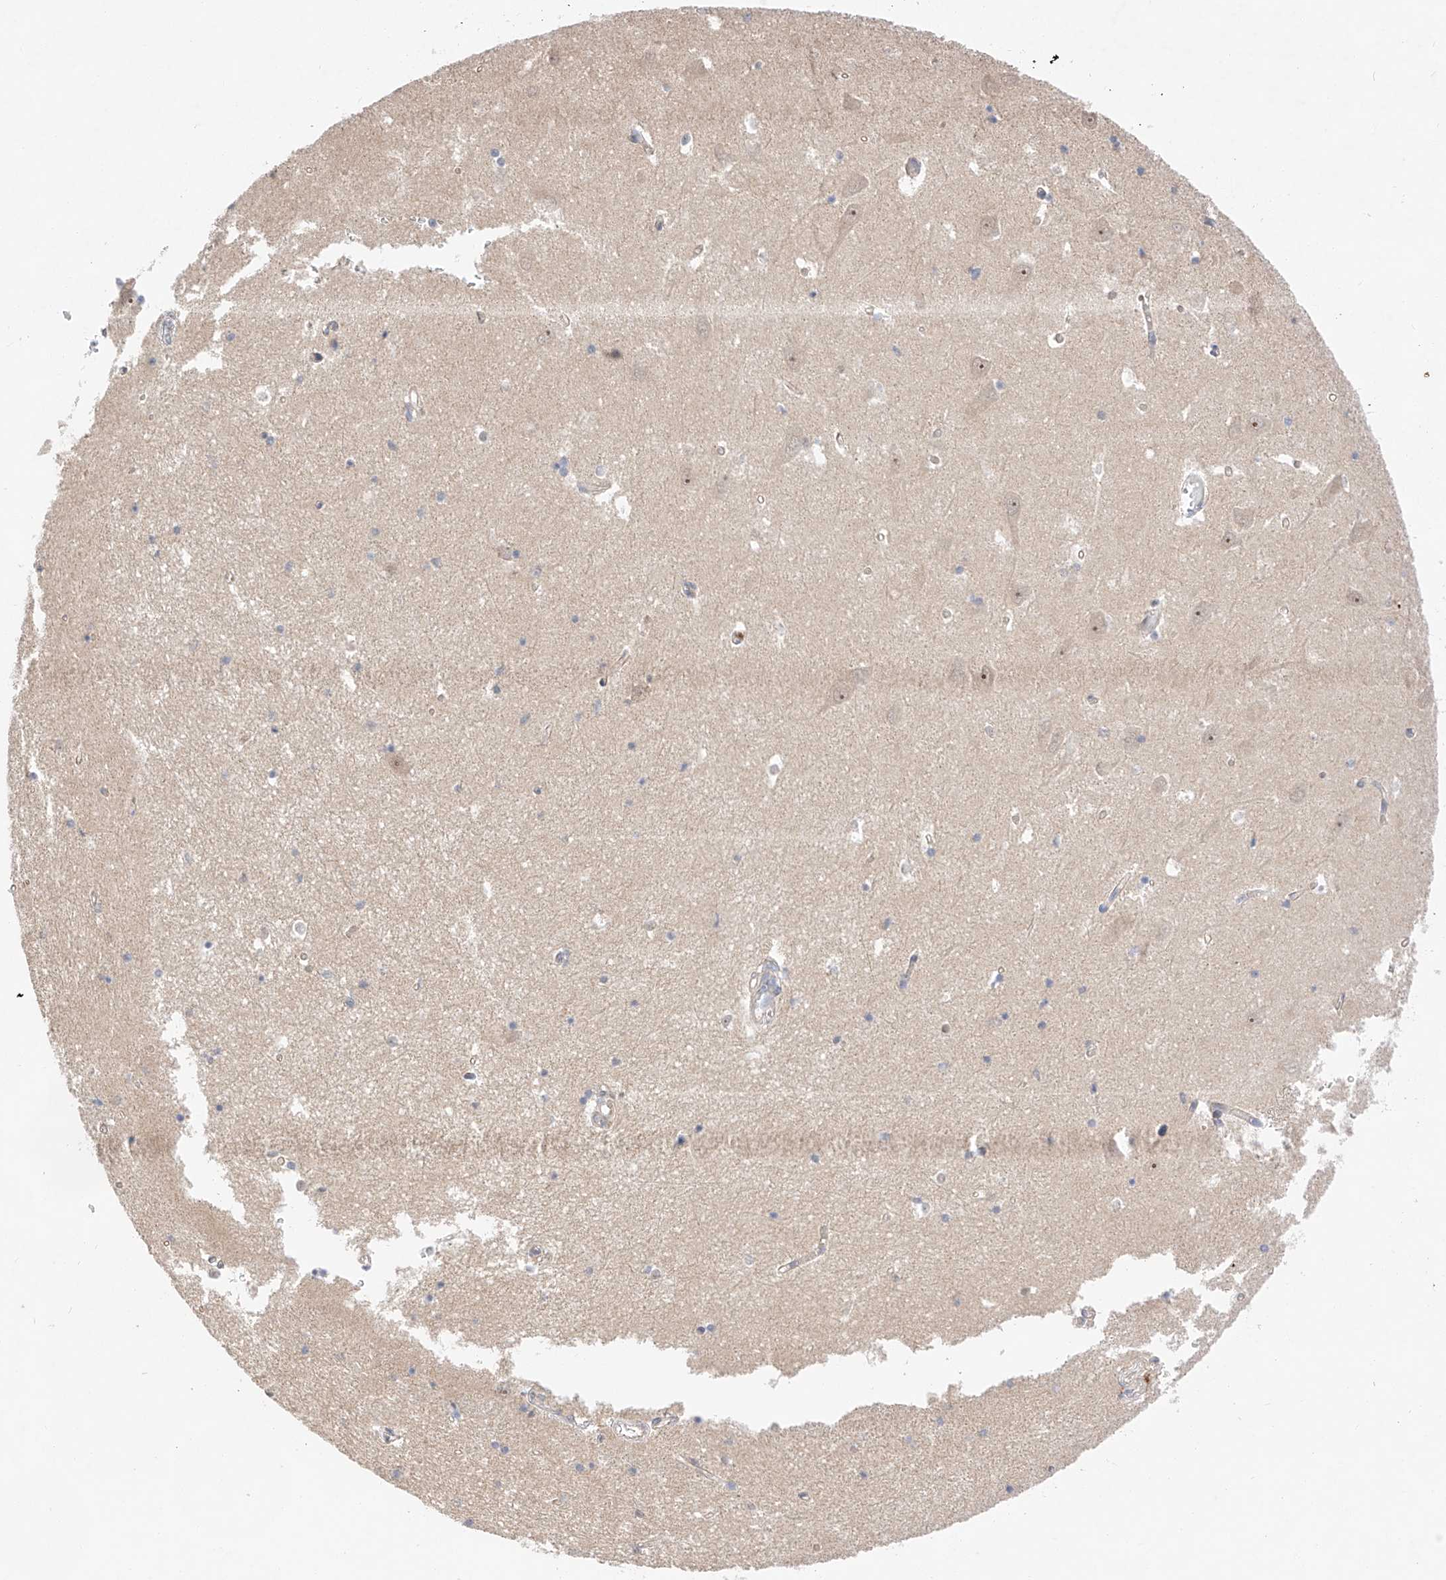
{"staining": {"intensity": "negative", "quantity": "none", "location": "none"}, "tissue": "hippocampus", "cell_type": "Glial cells", "image_type": "normal", "snomed": [{"axis": "morphology", "description": "Normal tissue, NOS"}, {"axis": "topography", "description": "Hippocampus"}], "caption": "High power microscopy image of an IHC photomicrograph of normal hippocampus, revealing no significant staining in glial cells.", "gene": "IL22RA2", "patient": {"sex": "male", "age": 70}}